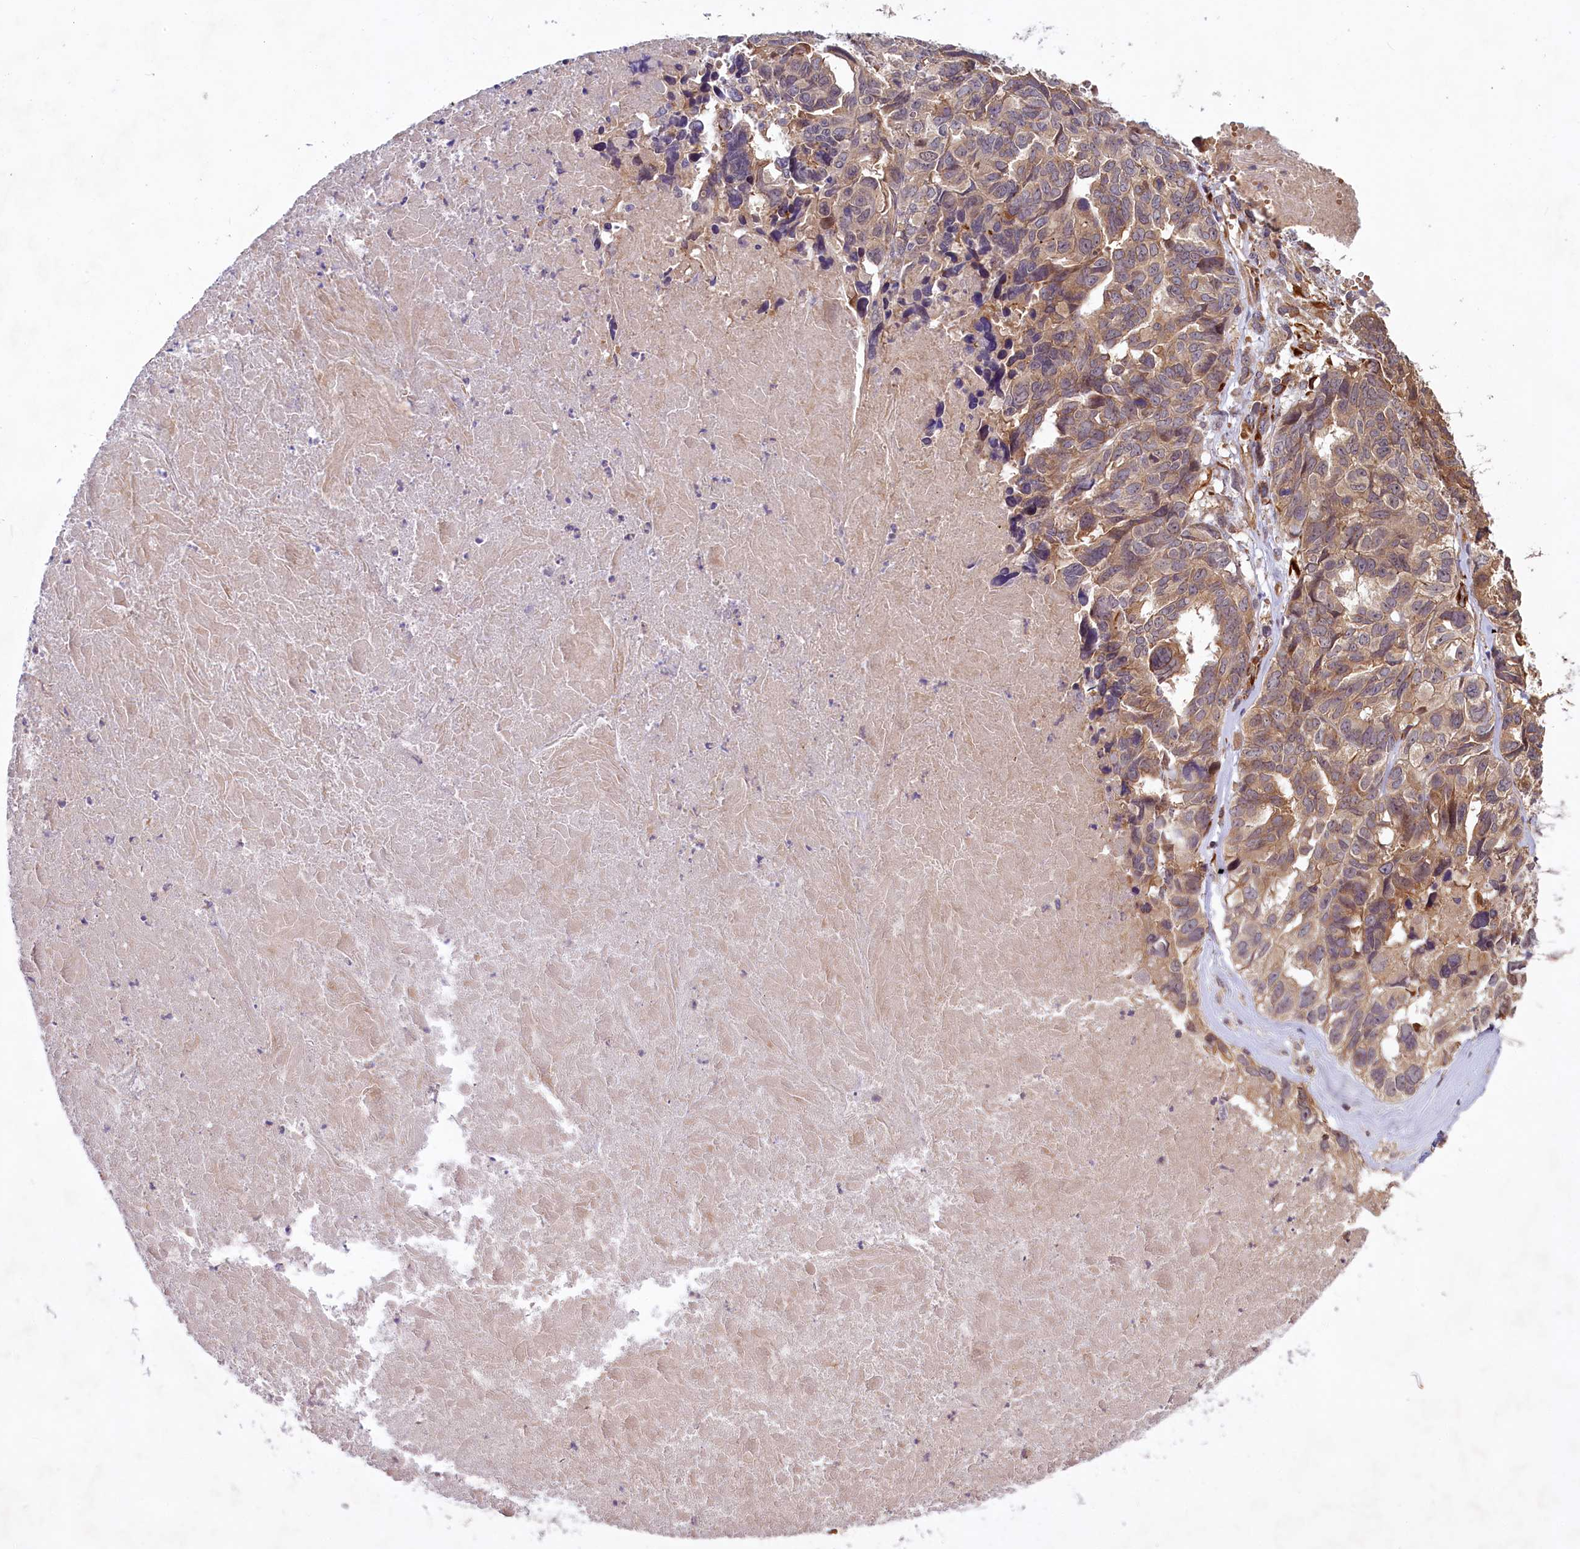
{"staining": {"intensity": "moderate", "quantity": ">75%", "location": "cytoplasmic/membranous"}, "tissue": "ovarian cancer", "cell_type": "Tumor cells", "image_type": "cancer", "snomed": [{"axis": "morphology", "description": "Cystadenocarcinoma, serous, NOS"}, {"axis": "topography", "description": "Ovary"}], "caption": "A brown stain labels moderate cytoplasmic/membranous expression of a protein in ovarian cancer (serous cystadenocarcinoma) tumor cells.", "gene": "PKN2", "patient": {"sex": "female", "age": 79}}